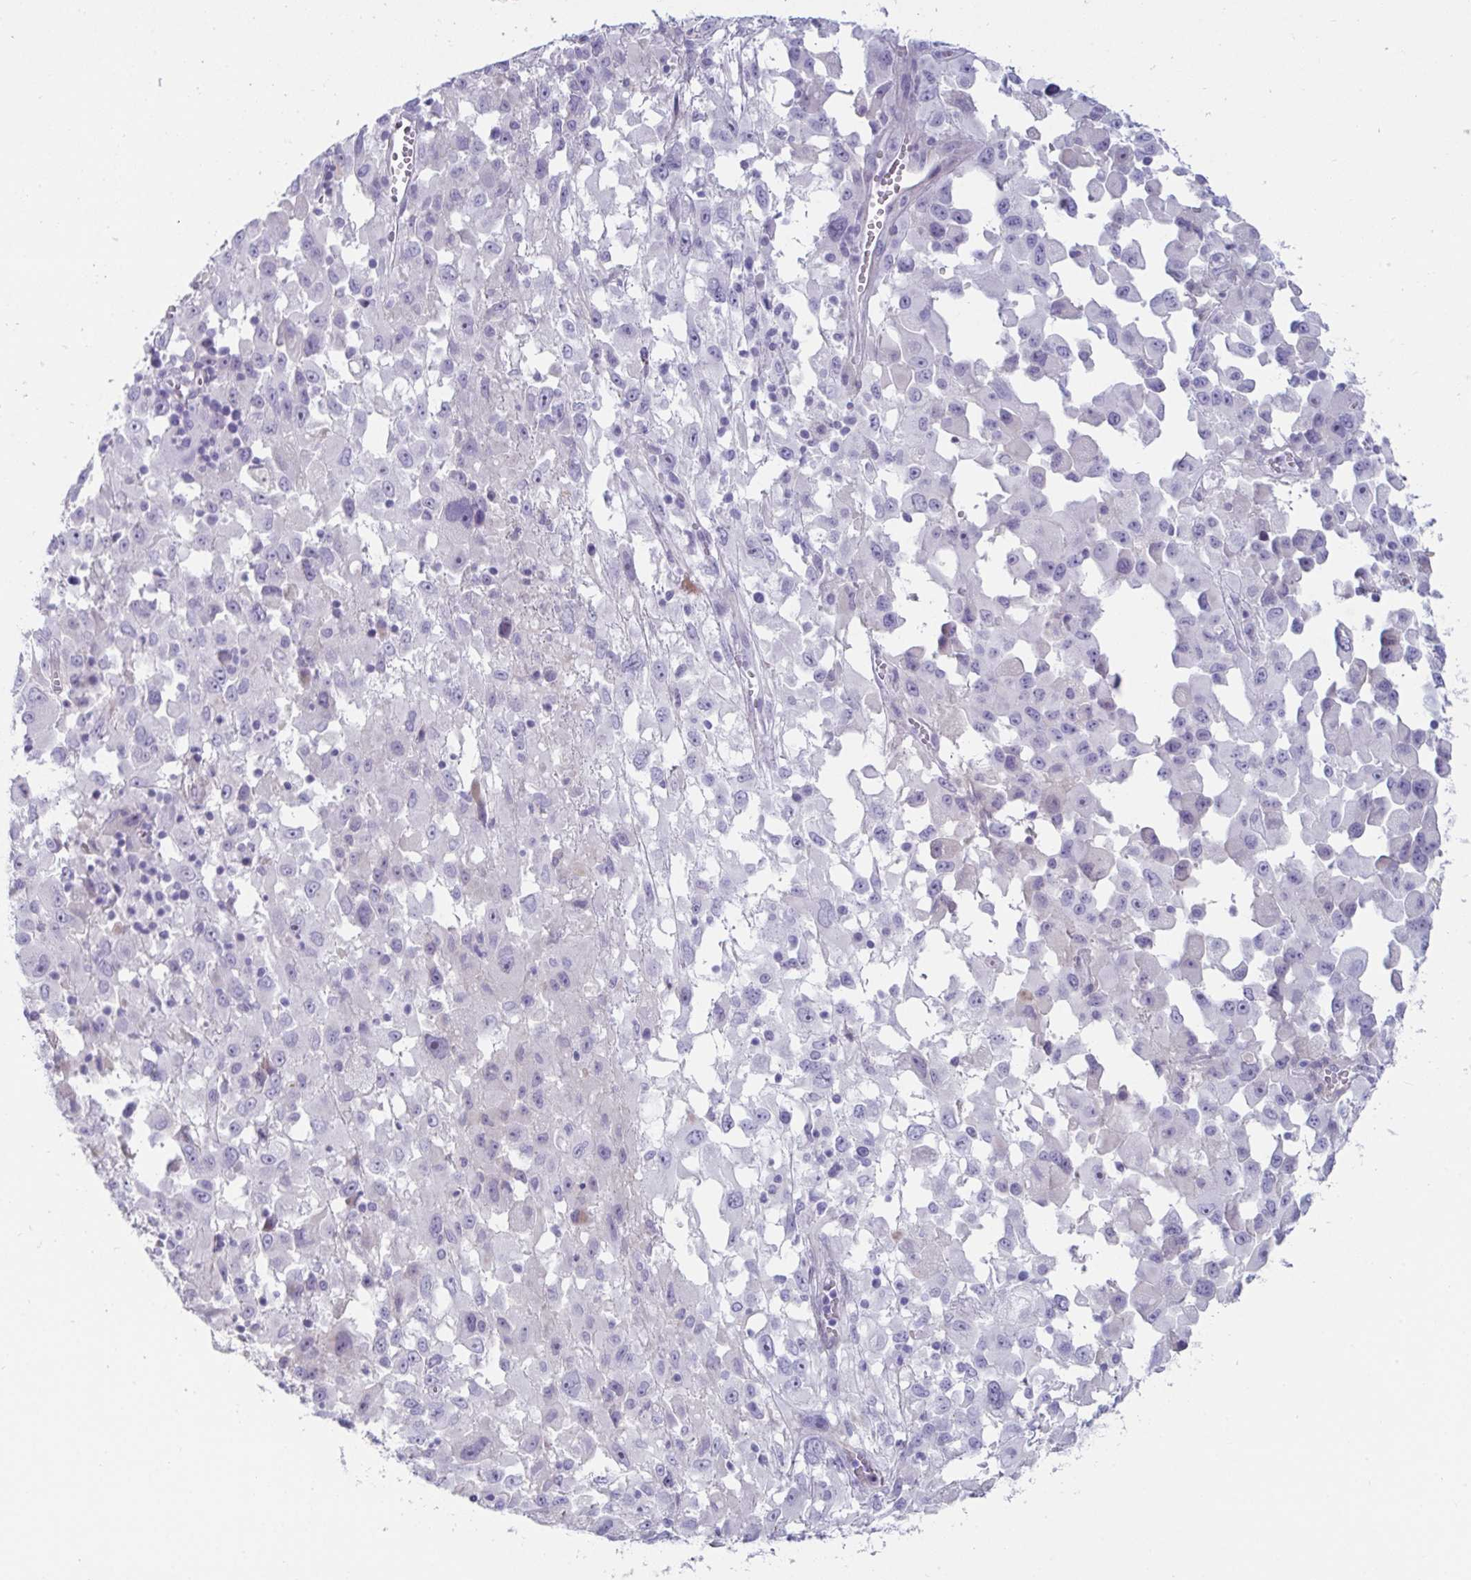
{"staining": {"intensity": "negative", "quantity": "none", "location": "none"}, "tissue": "melanoma", "cell_type": "Tumor cells", "image_type": "cancer", "snomed": [{"axis": "morphology", "description": "Malignant melanoma, Metastatic site"}, {"axis": "topography", "description": "Soft tissue"}], "caption": "This image is of melanoma stained with immunohistochemistry to label a protein in brown with the nuclei are counter-stained blue. There is no positivity in tumor cells.", "gene": "OR5P3", "patient": {"sex": "male", "age": 50}}